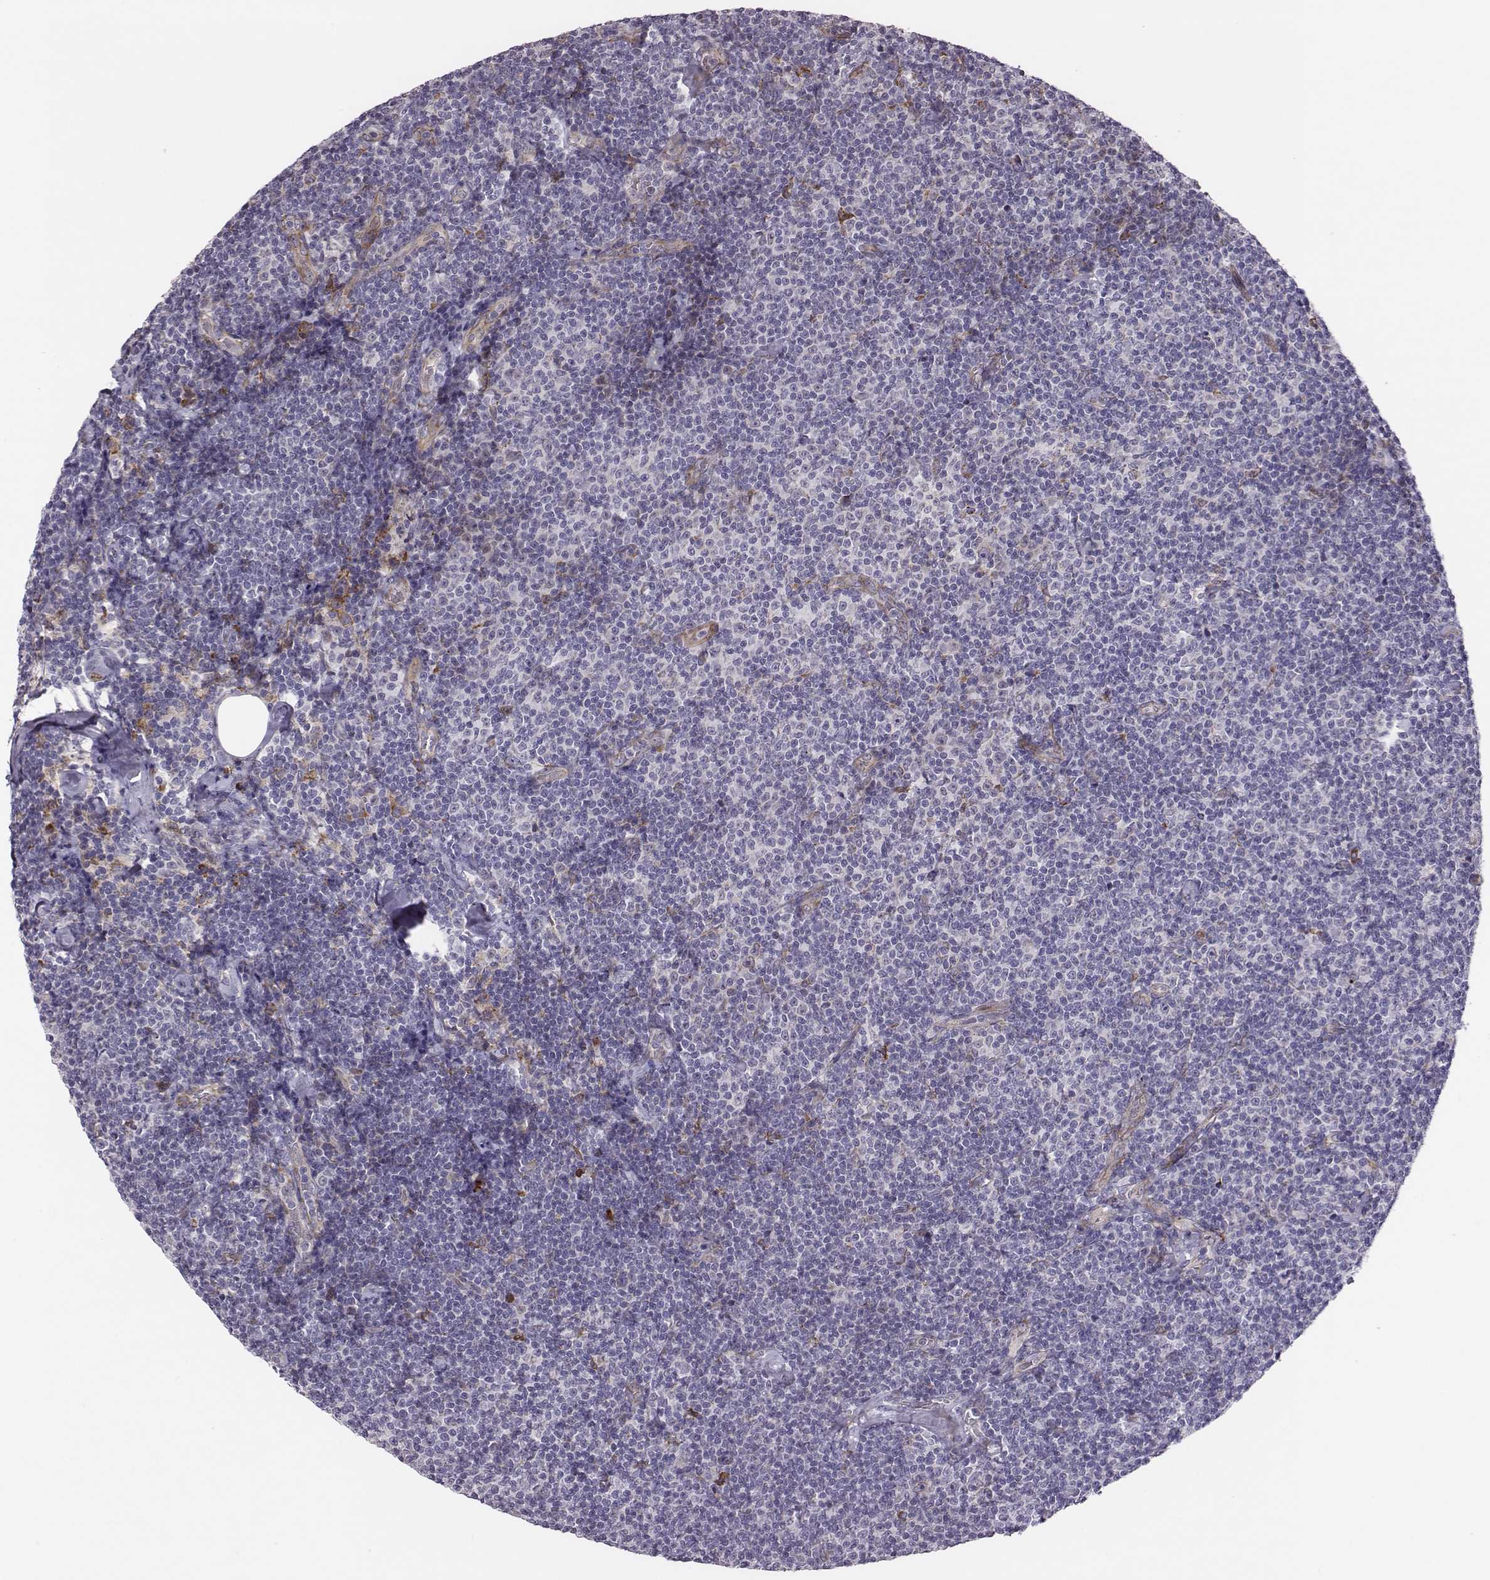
{"staining": {"intensity": "negative", "quantity": "none", "location": "none"}, "tissue": "lymphoma", "cell_type": "Tumor cells", "image_type": "cancer", "snomed": [{"axis": "morphology", "description": "Malignant lymphoma, non-Hodgkin's type, Low grade"}, {"axis": "topography", "description": "Lymph node"}], "caption": "High power microscopy photomicrograph of an IHC photomicrograph of lymphoma, revealing no significant positivity in tumor cells.", "gene": "SELENOI", "patient": {"sex": "male", "age": 81}}